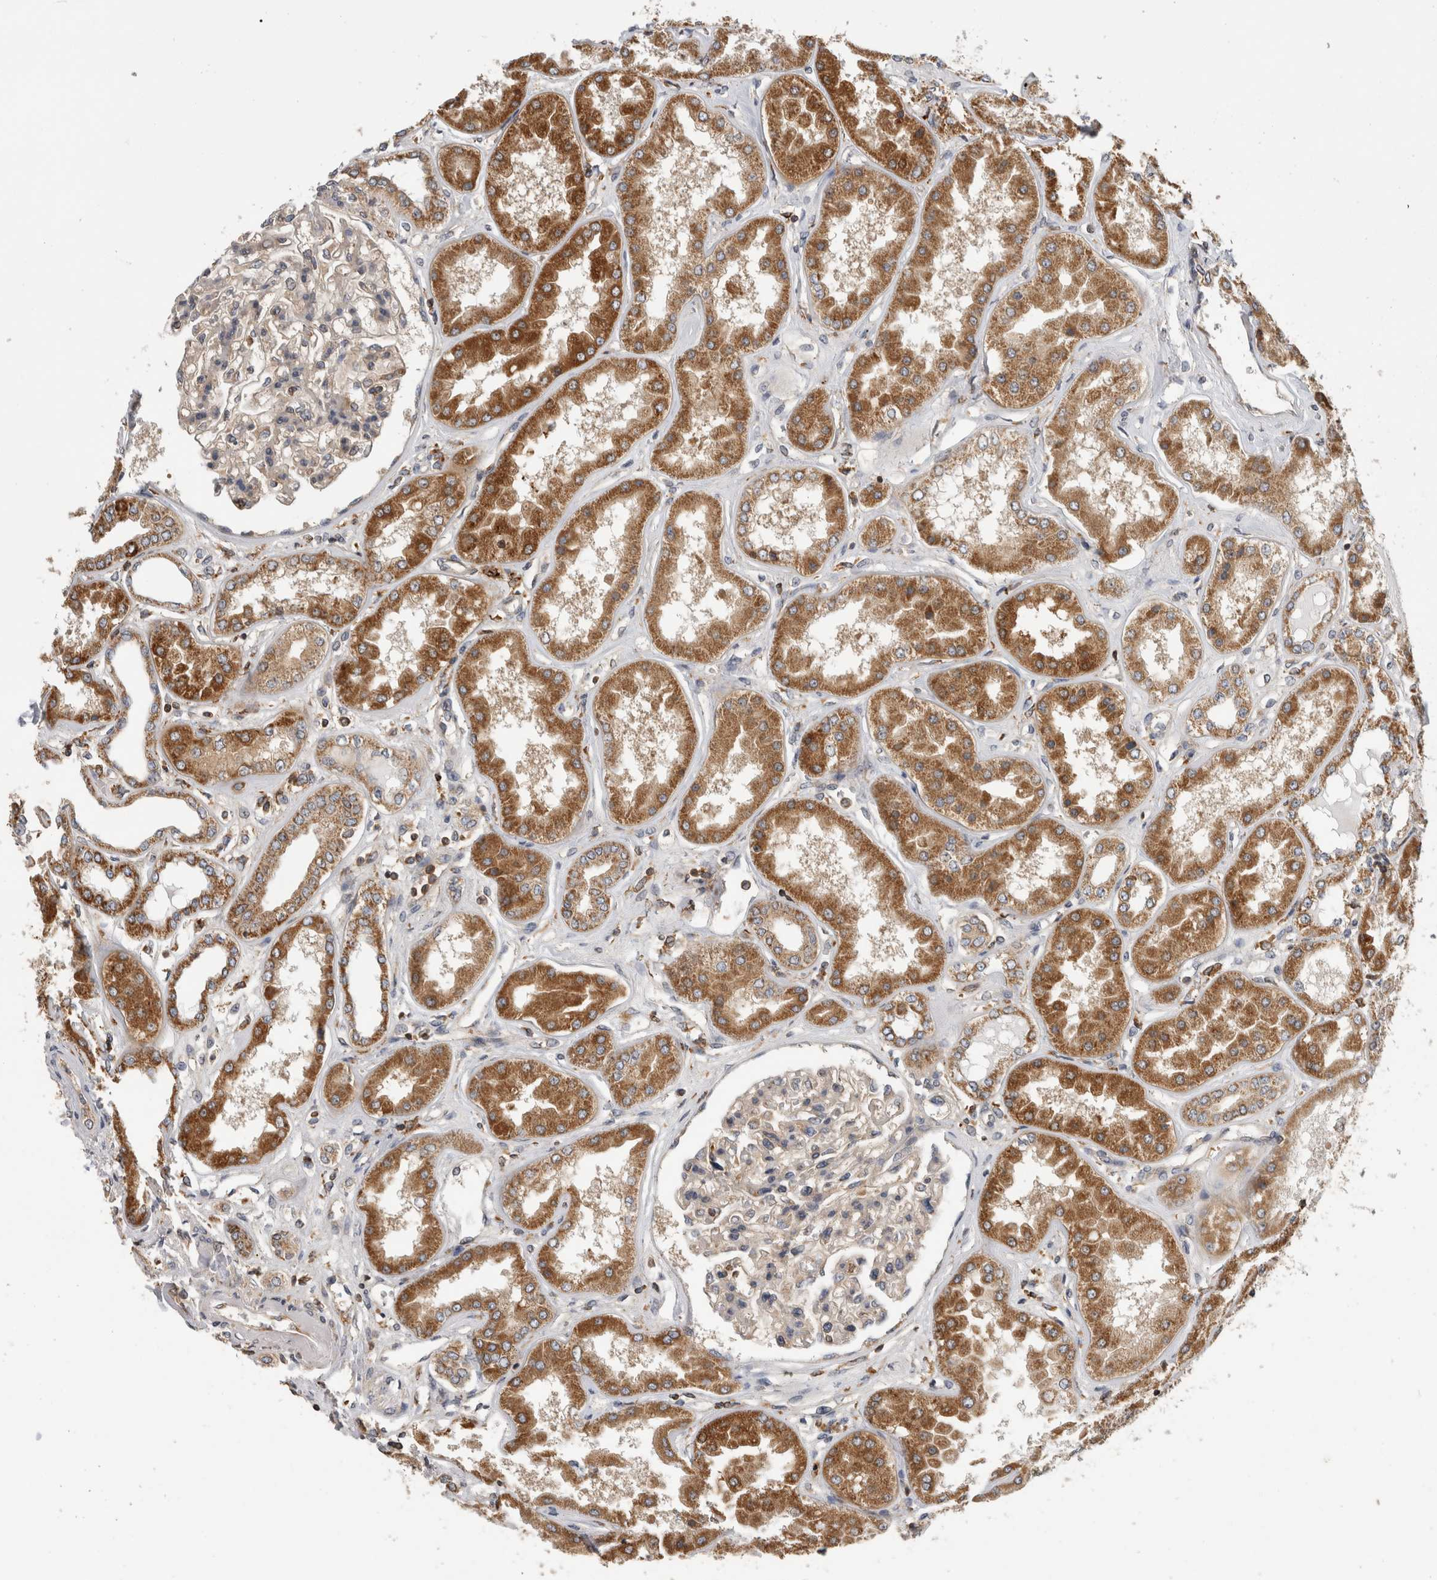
{"staining": {"intensity": "negative", "quantity": "none", "location": "none"}, "tissue": "kidney", "cell_type": "Cells in glomeruli", "image_type": "normal", "snomed": [{"axis": "morphology", "description": "Normal tissue, NOS"}, {"axis": "topography", "description": "Kidney"}], "caption": "Immunohistochemistry histopathology image of normal human kidney stained for a protein (brown), which displays no expression in cells in glomeruli. Nuclei are stained in blue.", "gene": "GRIK2", "patient": {"sex": "female", "age": 56}}